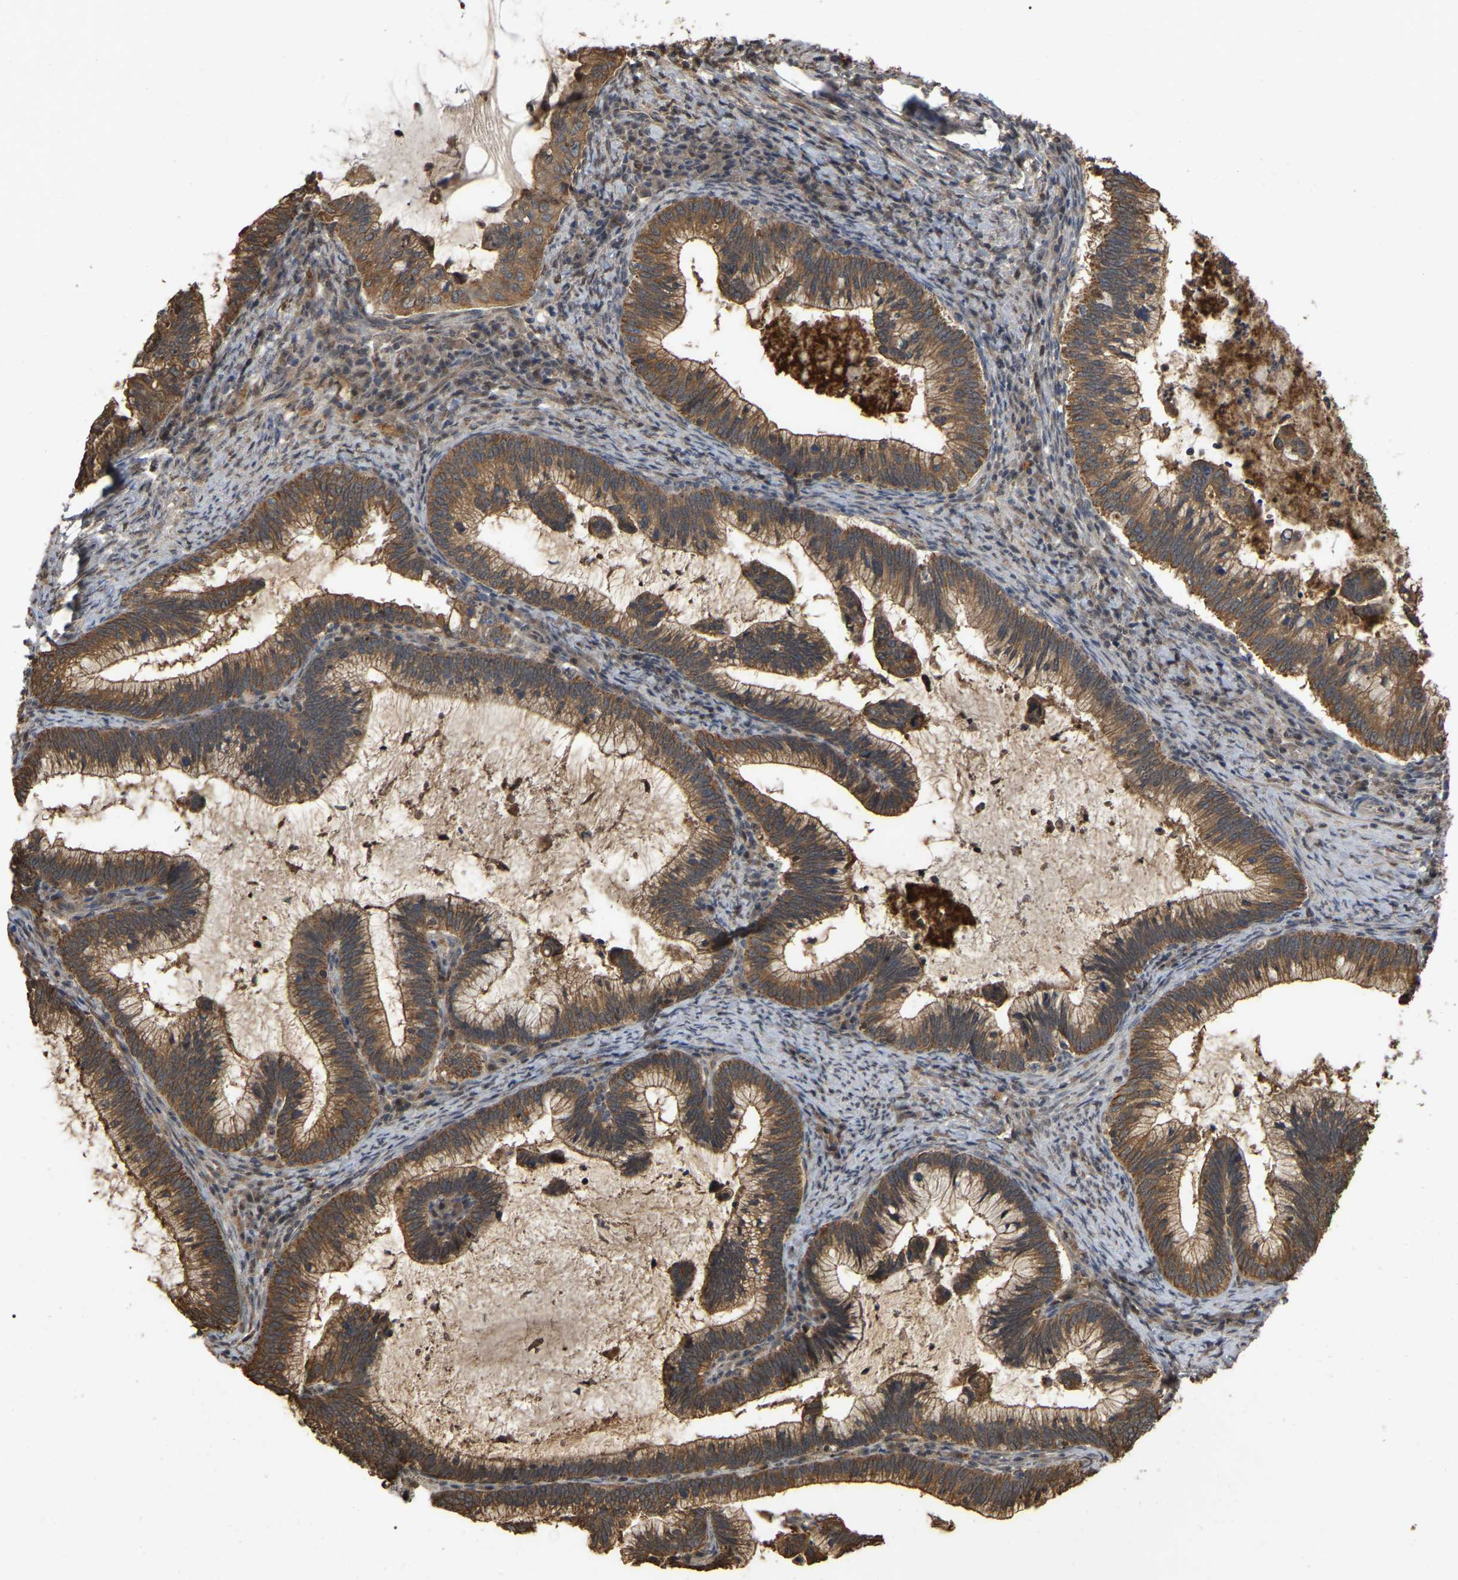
{"staining": {"intensity": "moderate", "quantity": ">75%", "location": "cytoplasmic/membranous"}, "tissue": "cervical cancer", "cell_type": "Tumor cells", "image_type": "cancer", "snomed": [{"axis": "morphology", "description": "Adenocarcinoma, NOS"}, {"axis": "topography", "description": "Cervix"}], "caption": "Moderate cytoplasmic/membranous positivity for a protein is identified in approximately >75% of tumor cells of adenocarcinoma (cervical) using IHC.", "gene": "FAM219A", "patient": {"sex": "female", "age": 36}}